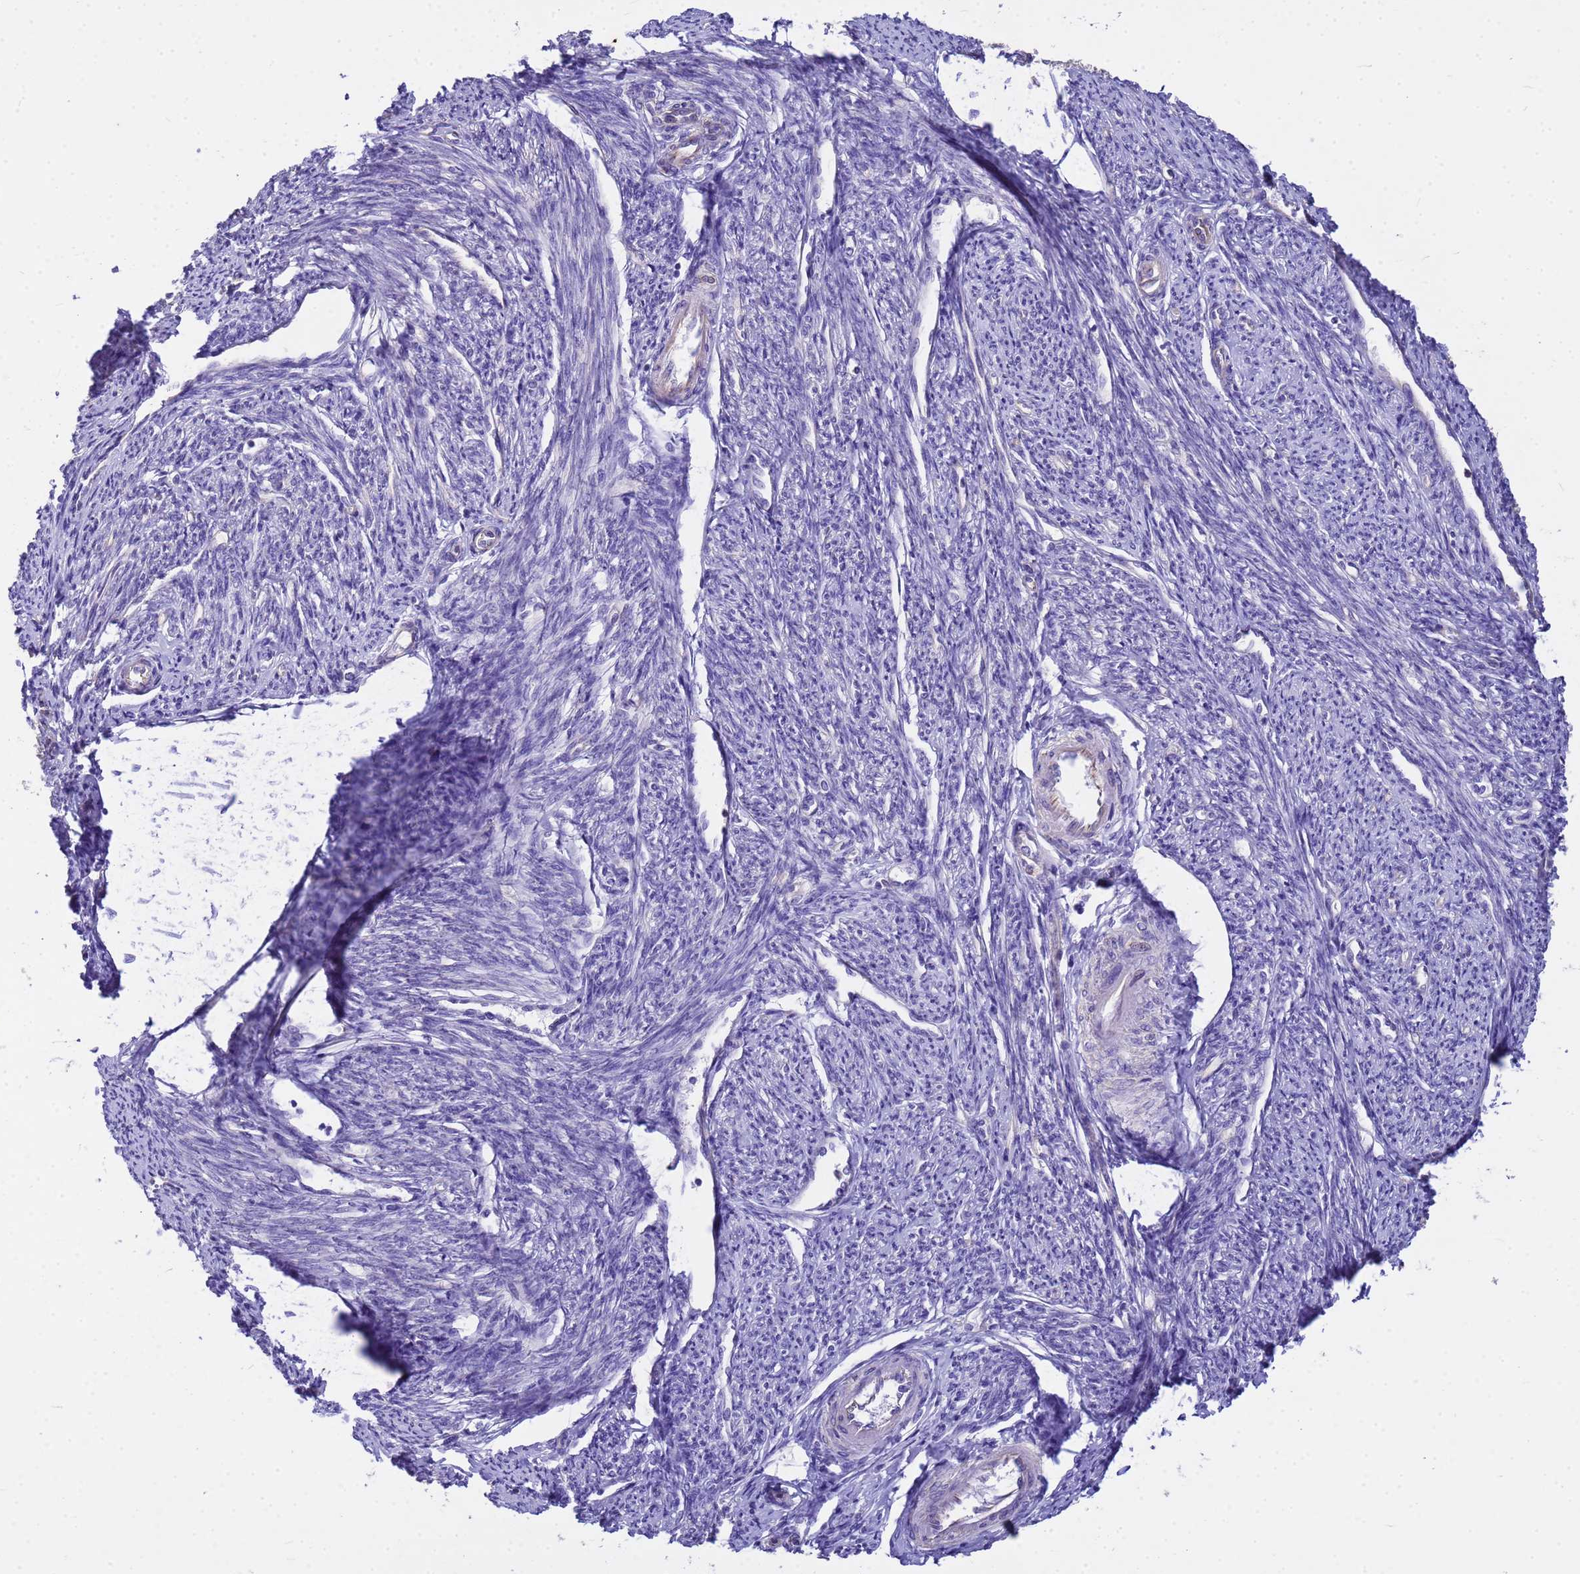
{"staining": {"intensity": "negative", "quantity": "none", "location": "none"}, "tissue": "smooth muscle", "cell_type": "Smooth muscle cells", "image_type": "normal", "snomed": [{"axis": "morphology", "description": "Normal tissue, NOS"}, {"axis": "topography", "description": "Smooth muscle"}, {"axis": "topography", "description": "Uterus"}], "caption": "An immunohistochemistry (IHC) photomicrograph of benign smooth muscle is shown. There is no staining in smooth muscle cells of smooth muscle.", "gene": "TCEAL3", "patient": {"sex": "female", "age": 59}}